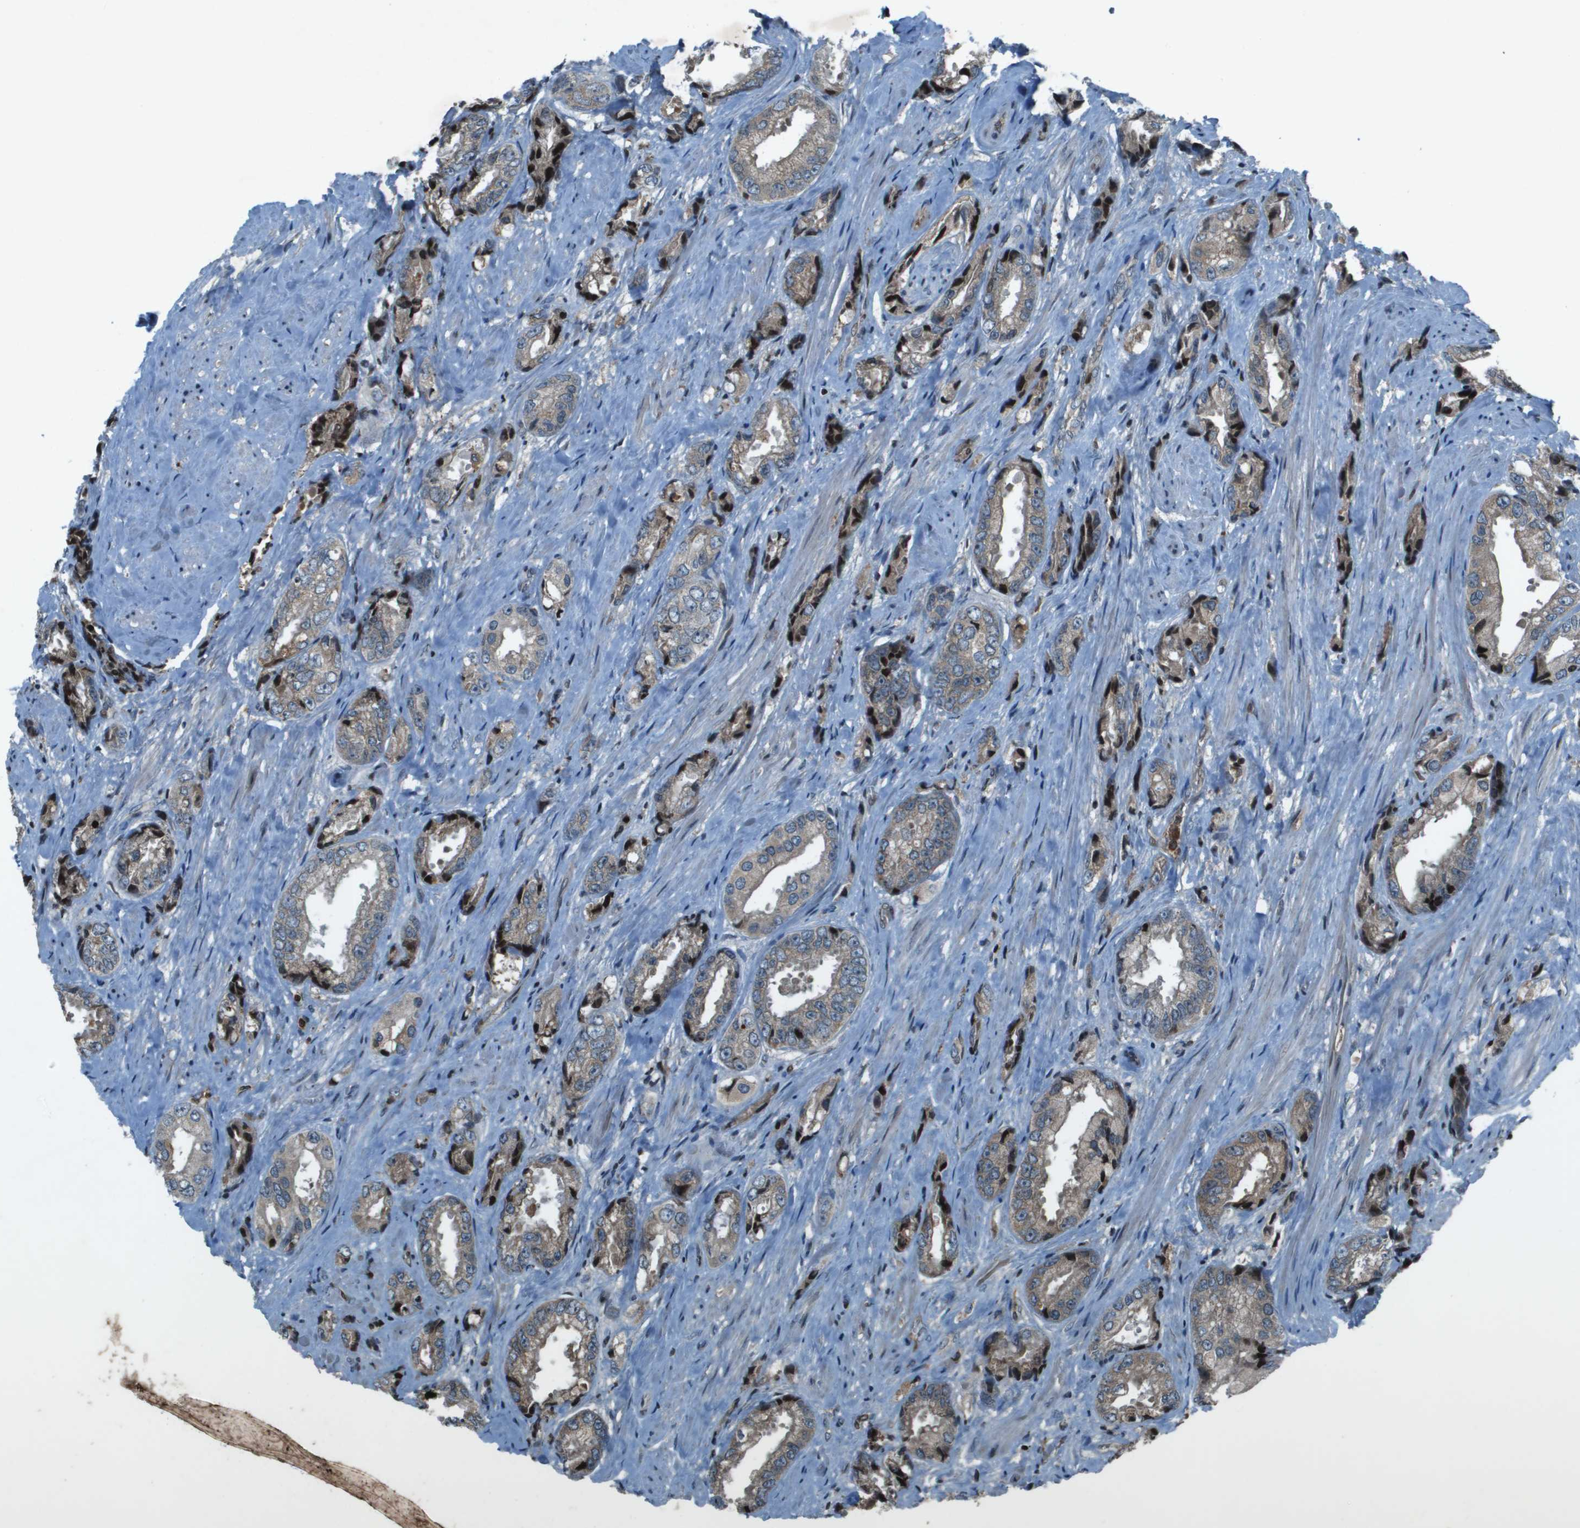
{"staining": {"intensity": "weak", "quantity": "<25%", "location": "cytoplasmic/membranous"}, "tissue": "prostate cancer", "cell_type": "Tumor cells", "image_type": "cancer", "snomed": [{"axis": "morphology", "description": "Adenocarcinoma, High grade"}, {"axis": "topography", "description": "Prostate"}], "caption": "Protein analysis of prostate cancer reveals no significant staining in tumor cells.", "gene": "CXCL12", "patient": {"sex": "male", "age": 61}}